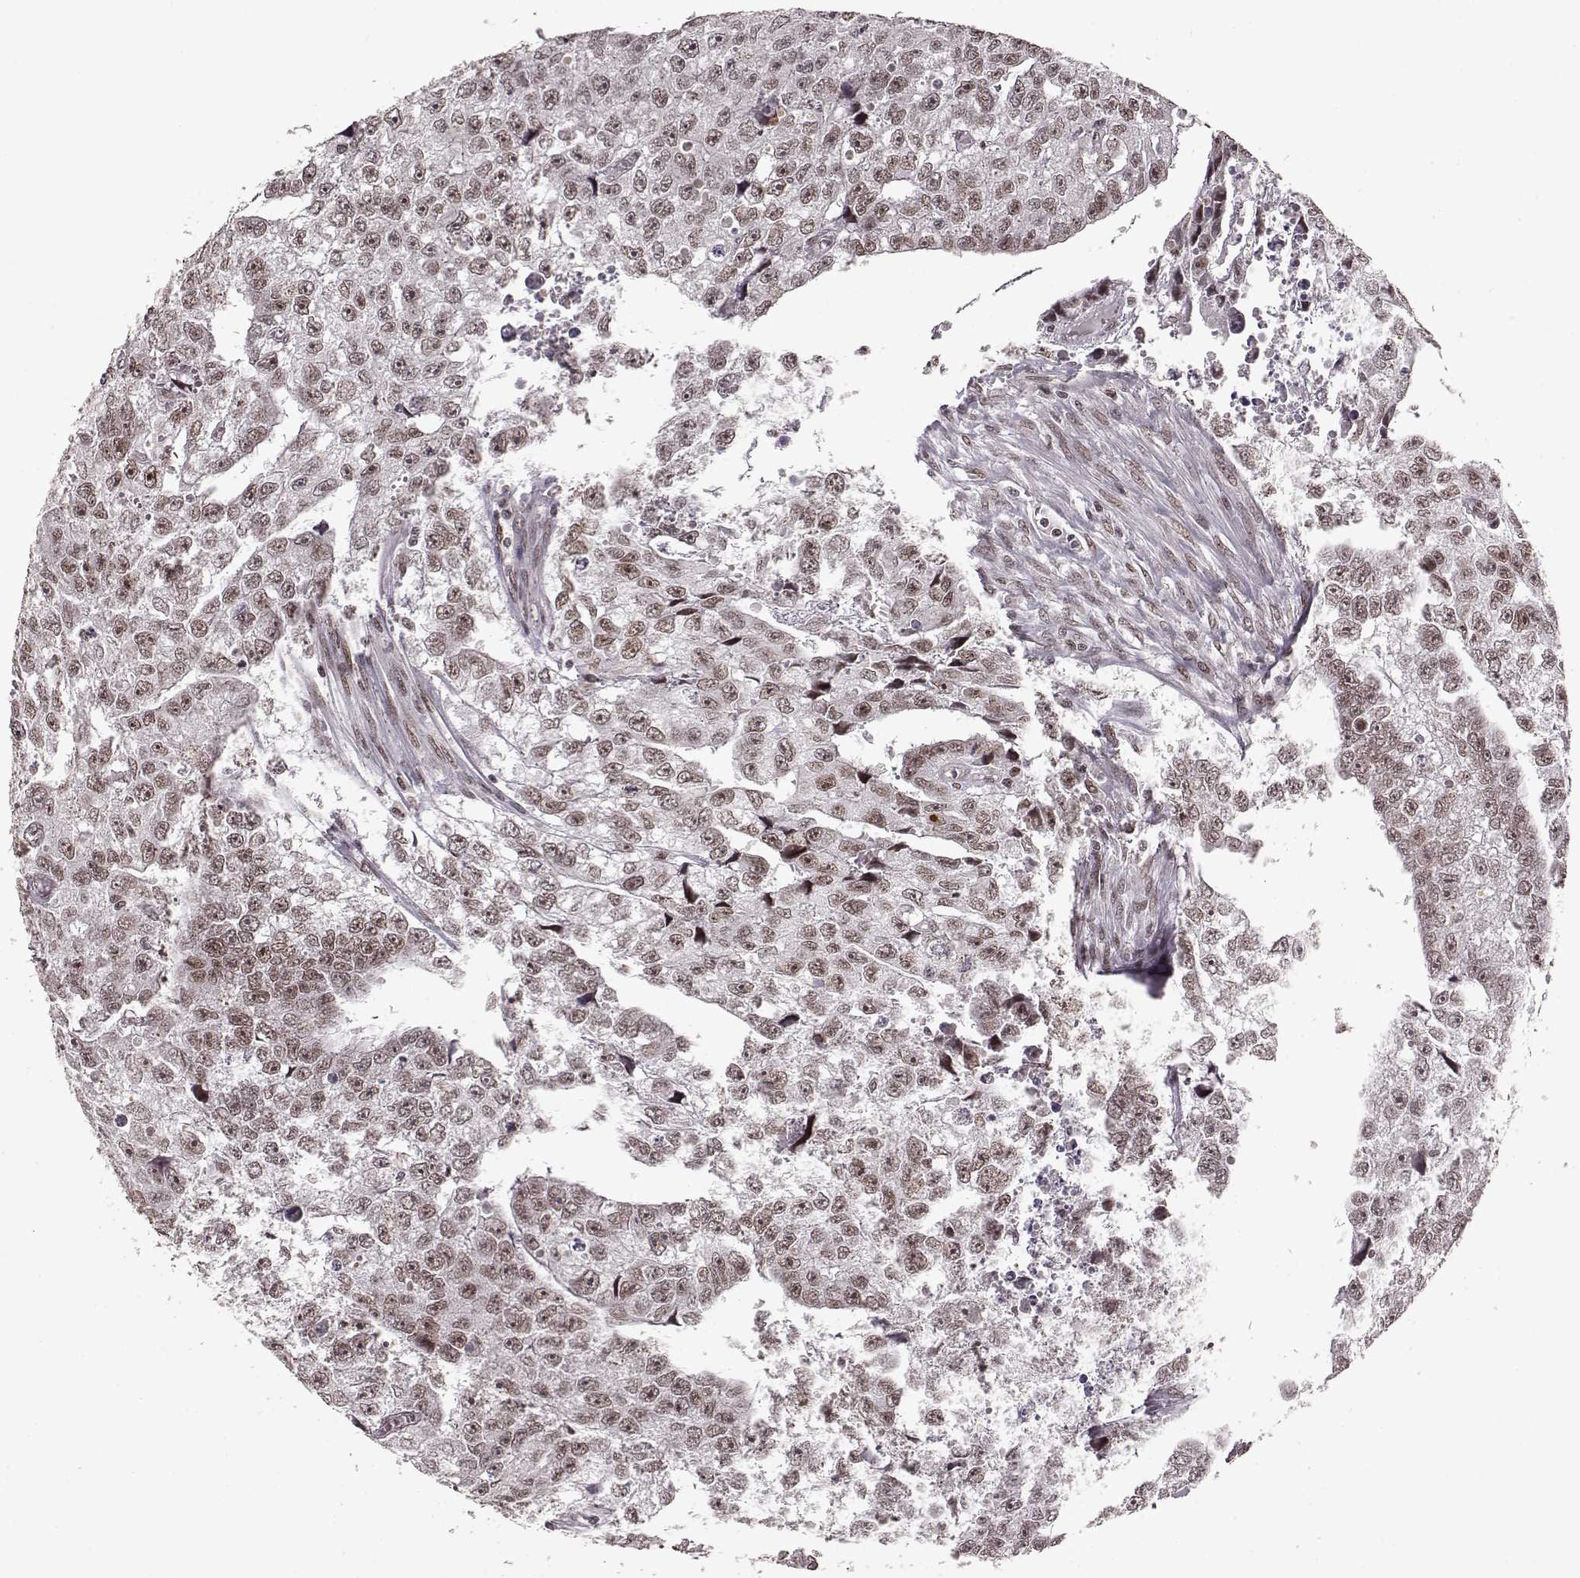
{"staining": {"intensity": "weak", "quantity": ">75%", "location": "nuclear"}, "tissue": "testis cancer", "cell_type": "Tumor cells", "image_type": "cancer", "snomed": [{"axis": "morphology", "description": "Carcinoma, Embryonal, NOS"}, {"axis": "morphology", "description": "Teratoma, malignant, NOS"}, {"axis": "topography", "description": "Testis"}], "caption": "IHC of human testis cancer demonstrates low levels of weak nuclear staining in approximately >75% of tumor cells. The staining was performed using DAB (3,3'-diaminobenzidine), with brown indicating positive protein expression. Nuclei are stained blue with hematoxylin.", "gene": "RRAGD", "patient": {"sex": "male", "age": 44}}